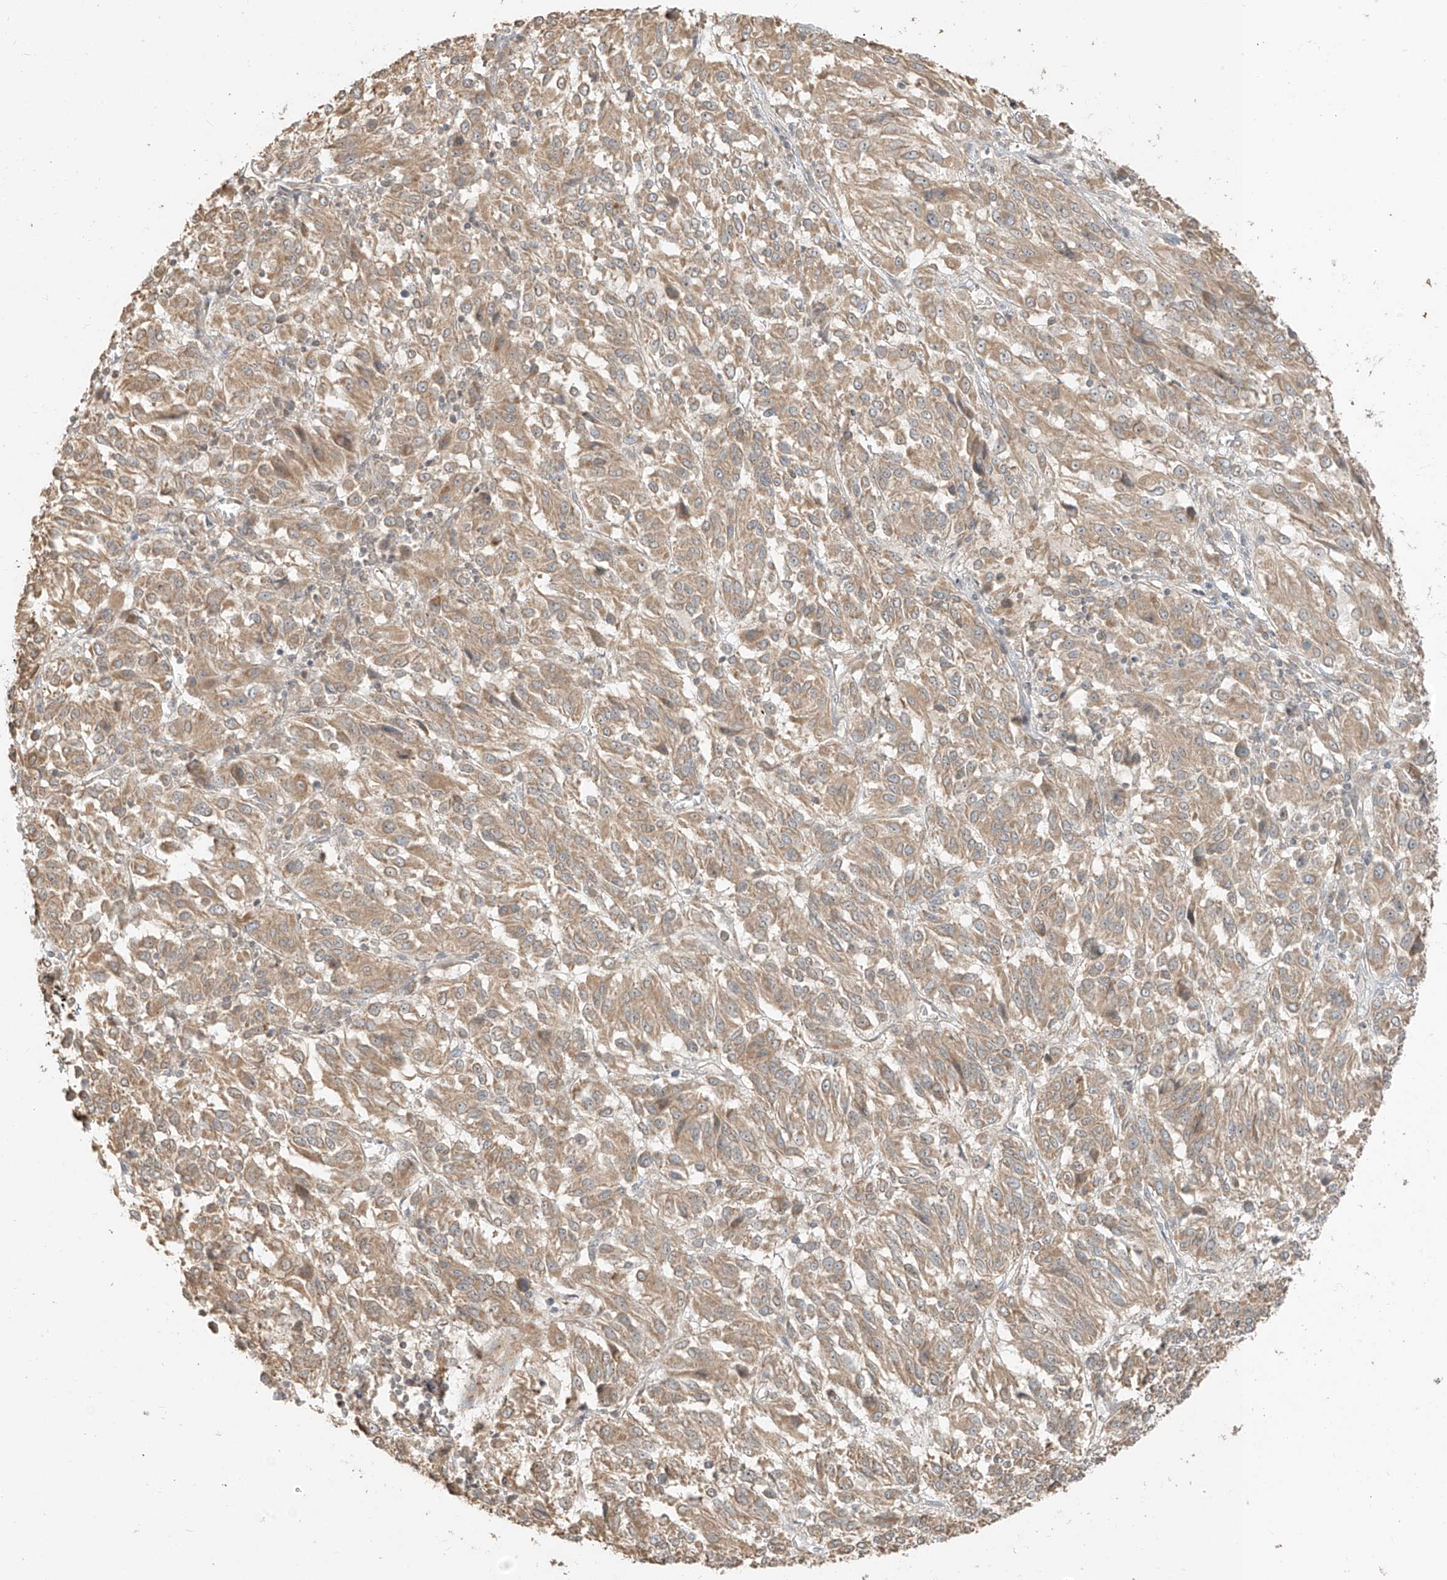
{"staining": {"intensity": "weak", "quantity": ">75%", "location": "cytoplasmic/membranous"}, "tissue": "melanoma", "cell_type": "Tumor cells", "image_type": "cancer", "snomed": [{"axis": "morphology", "description": "Malignant melanoma, Metastatic site"}, {"axis": "topography", "description": "Lung"}], "caption": "Brown immunohistochemical staining in malignant melanoma (metastatic site) demonstrates weak cytoplasmic/membranous expression in about >75% of tumor cells.", "gene": "ANKZF1", "patient": {"sex": "male", "age": 64}}